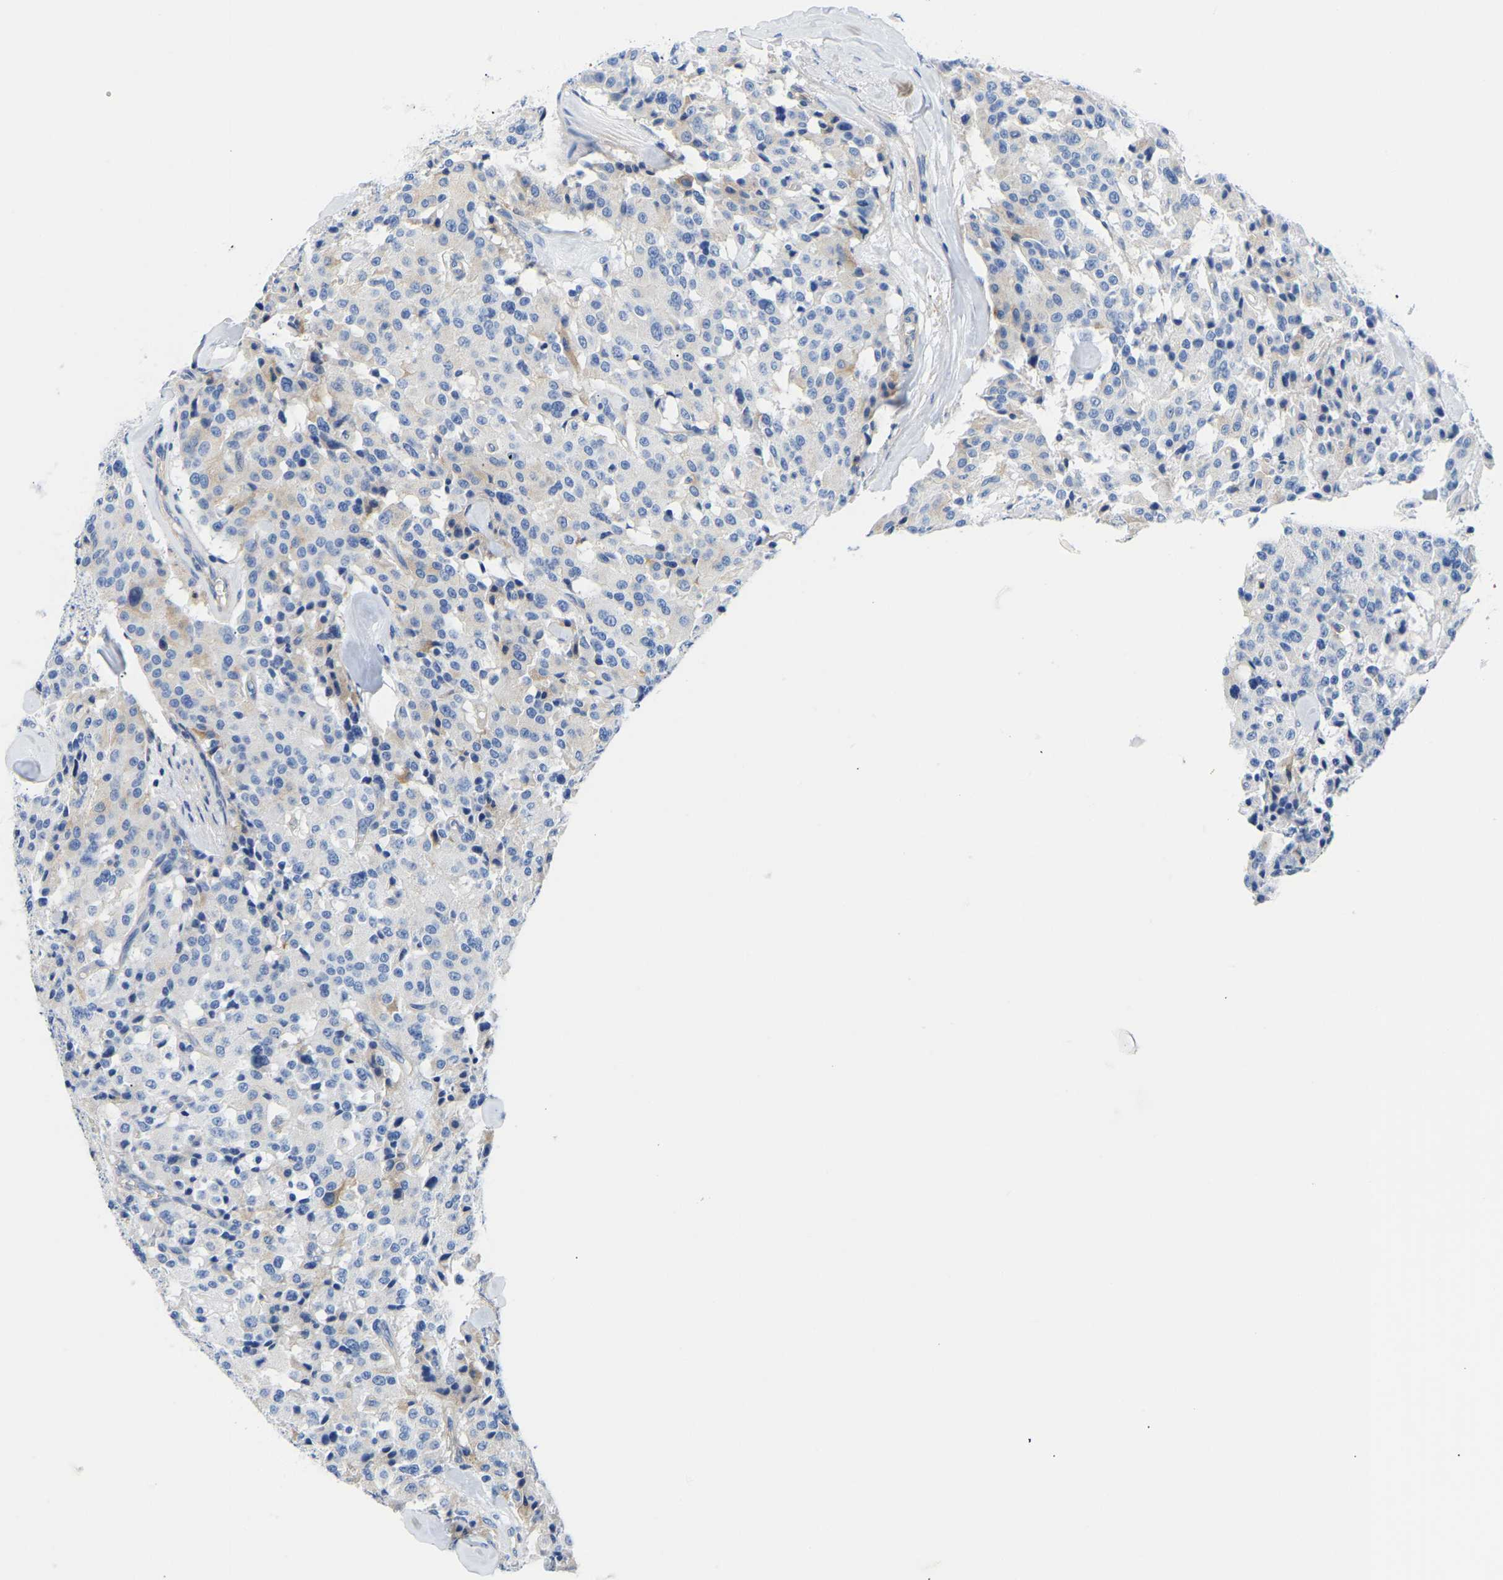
{"staining": {"intensity": "negative", "quantity": "none", "location": "none"}, "tissue": "carcinoid", "cell_type": "Tumor cells", "image_type": "cancer", "snomed": [{"axis": "morphology", "description": "Carcinoid, malignant, NOS"}, {"axis": "topography", "description": "Lung"}], "caption": "DAB (3,3'-diaminobenzidine) immunohistochemical staining of human carcinoid demonstrates no significant expression in tumor cells.", "gene": "UPK3A", "patient": {"sex": "male", "age": 30}}